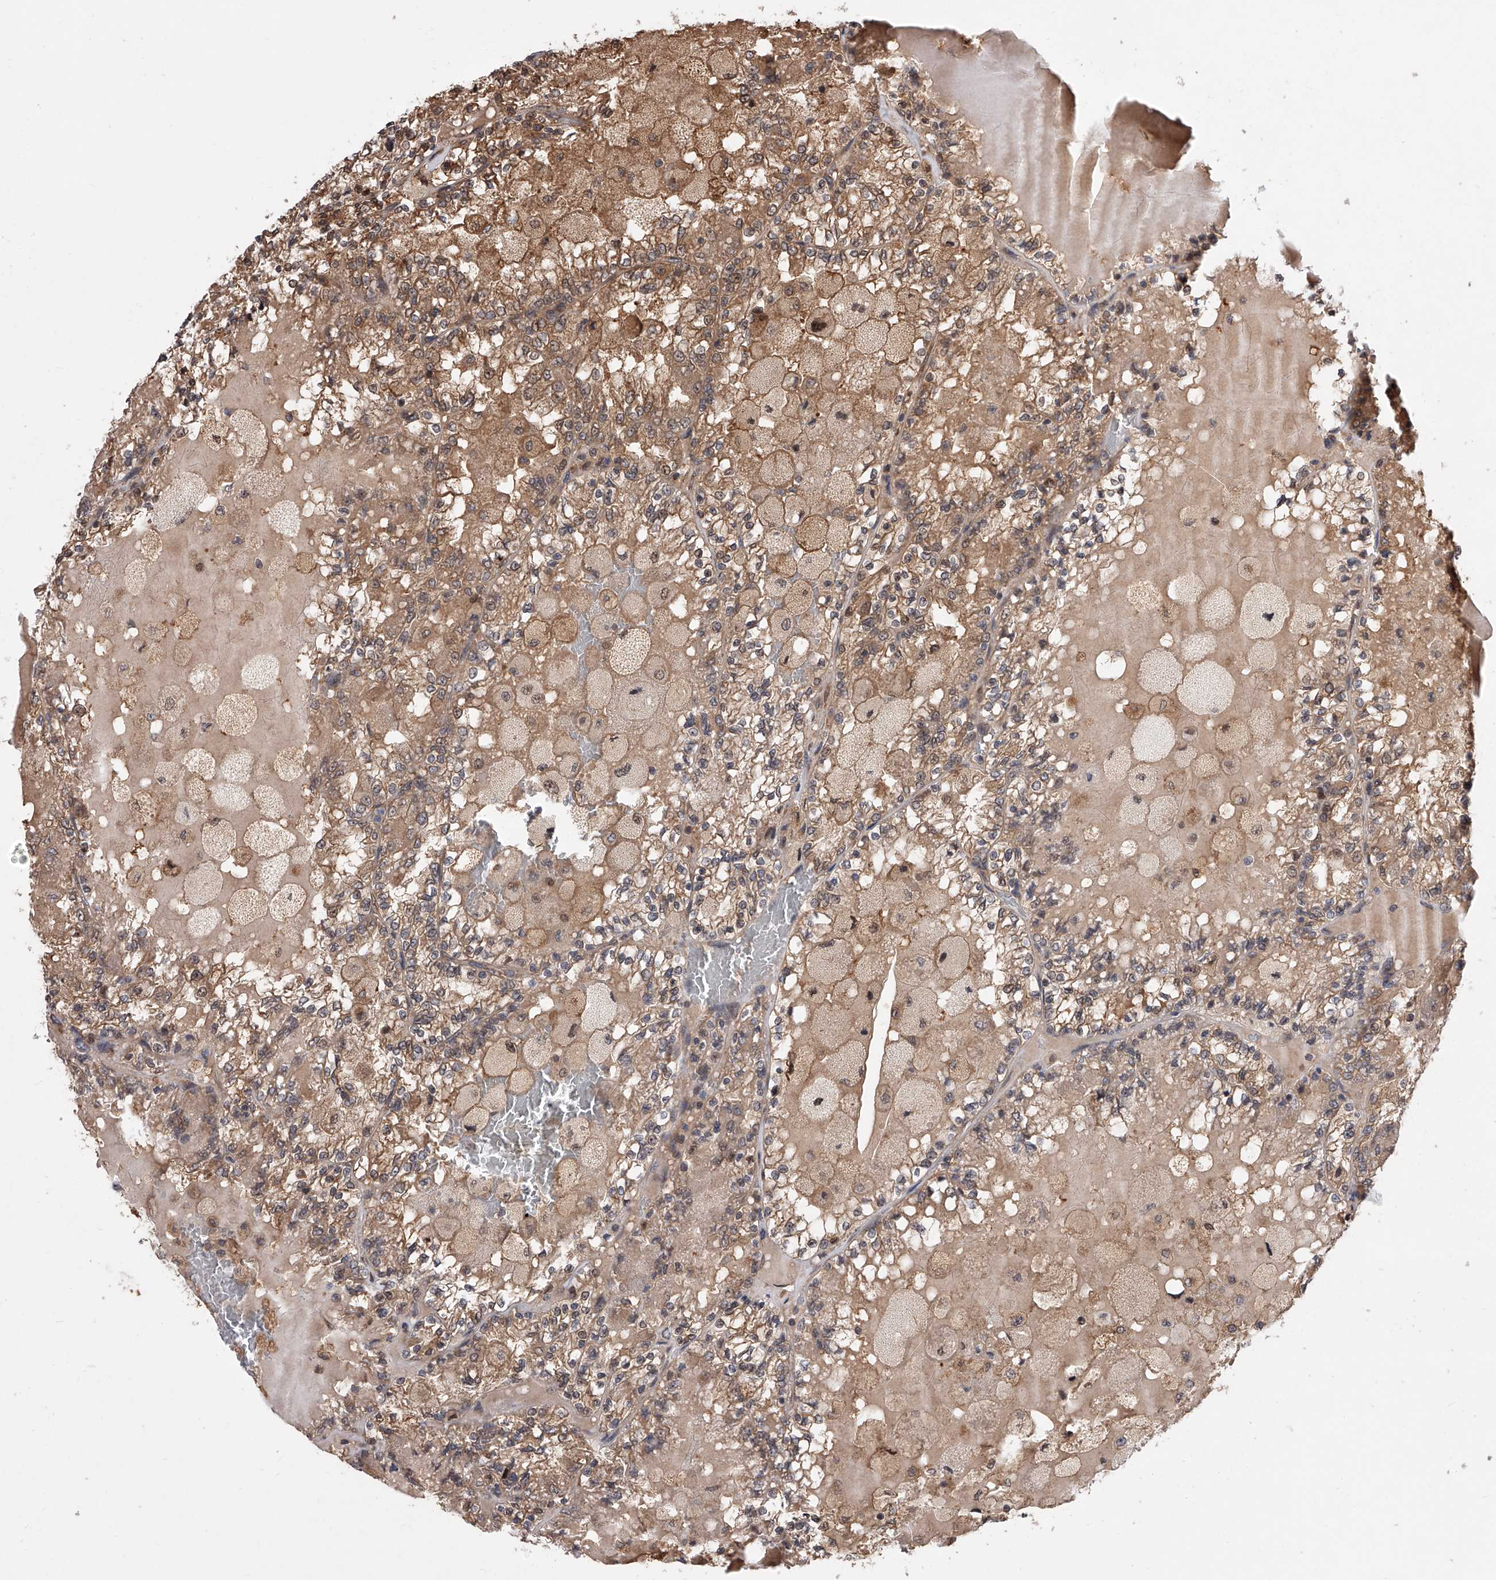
{"staining": {"intensity": "moderate", "quantity": ">75%", "location": "cytoplasmic/membranous,nuclear"}, "tissue": "renal cancer", "cell_type": "Tumor cells", "image_type": "cancer", "snomed": [{"axis": "morphology", "description": "Adenocarcinoma, NOS"}, {"axis": "topography", "description": "Kidney"}], "caption": "Immunohistochemical staining of renal adenocarcinoma shows moderate cytoplasmic/membranous and nuclear protein staining in approximately >75% of tumor cells.", "gene": "GMDS", "patient": {"sex": "female", "age": 56}}